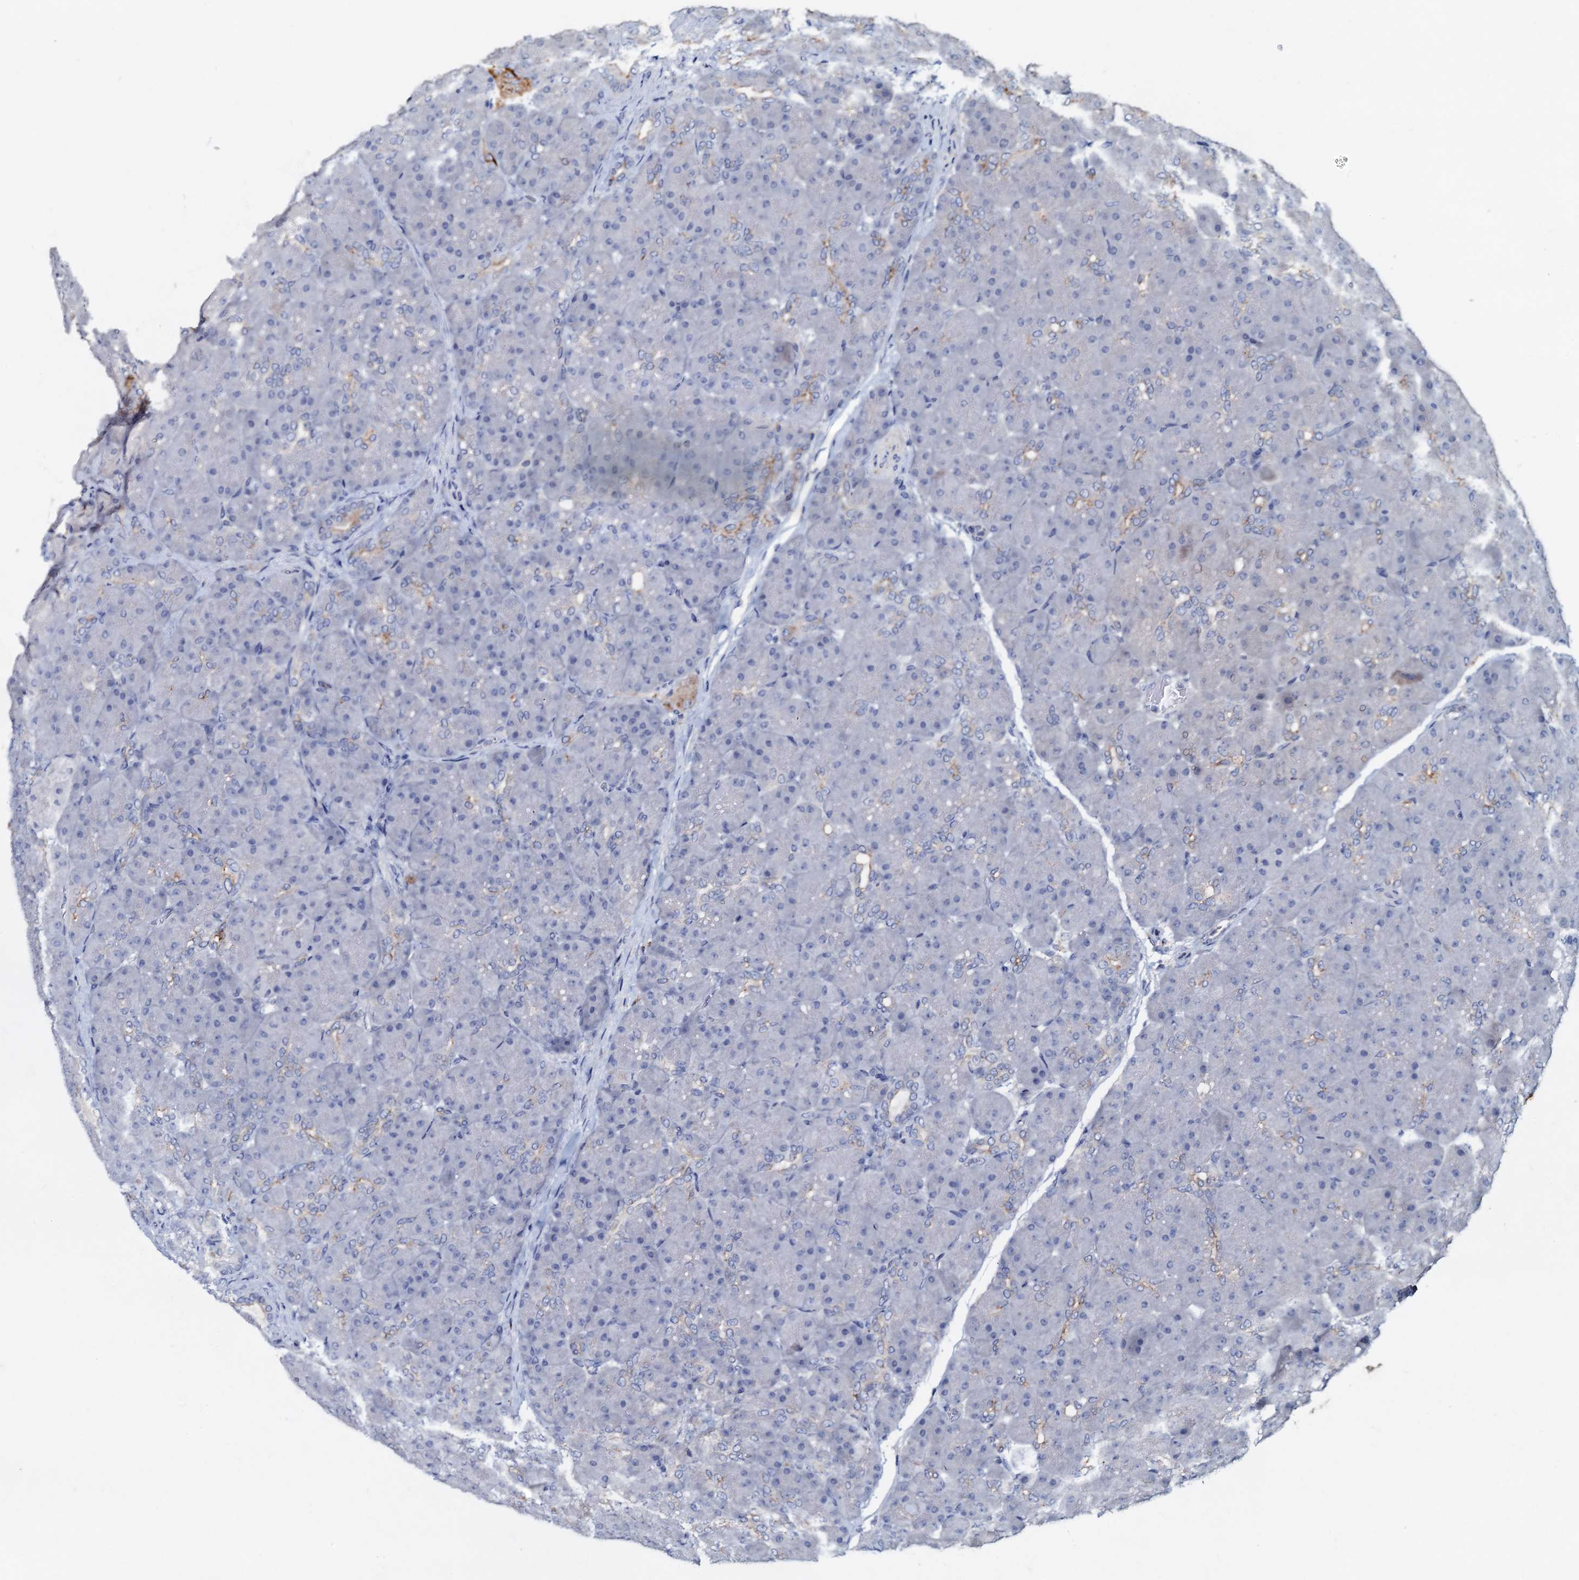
{"staining": {"intensity": "weak", "quantity": "<25%", "location": "cytoplasmic/membranous"}, "tissue": "pancreas", "cell_type": "Exocrine glandular cells", "image_type": "normal", "snomed": [{"axis": "morphology", "description": "Normal tissue, NOS"}, {"axis": "topography", "description": "Pancreas"}], "caption": "High magnification brightfield microscopy of normal pancreas stained with DAB (3,3'-diaminobenzidine) (brown) and counterstained with hematoxylin (blue): exocrine glandular cells show no significant staining.", "gene": "MANSC4", "patient": {"sex": "male", "age": 66}}